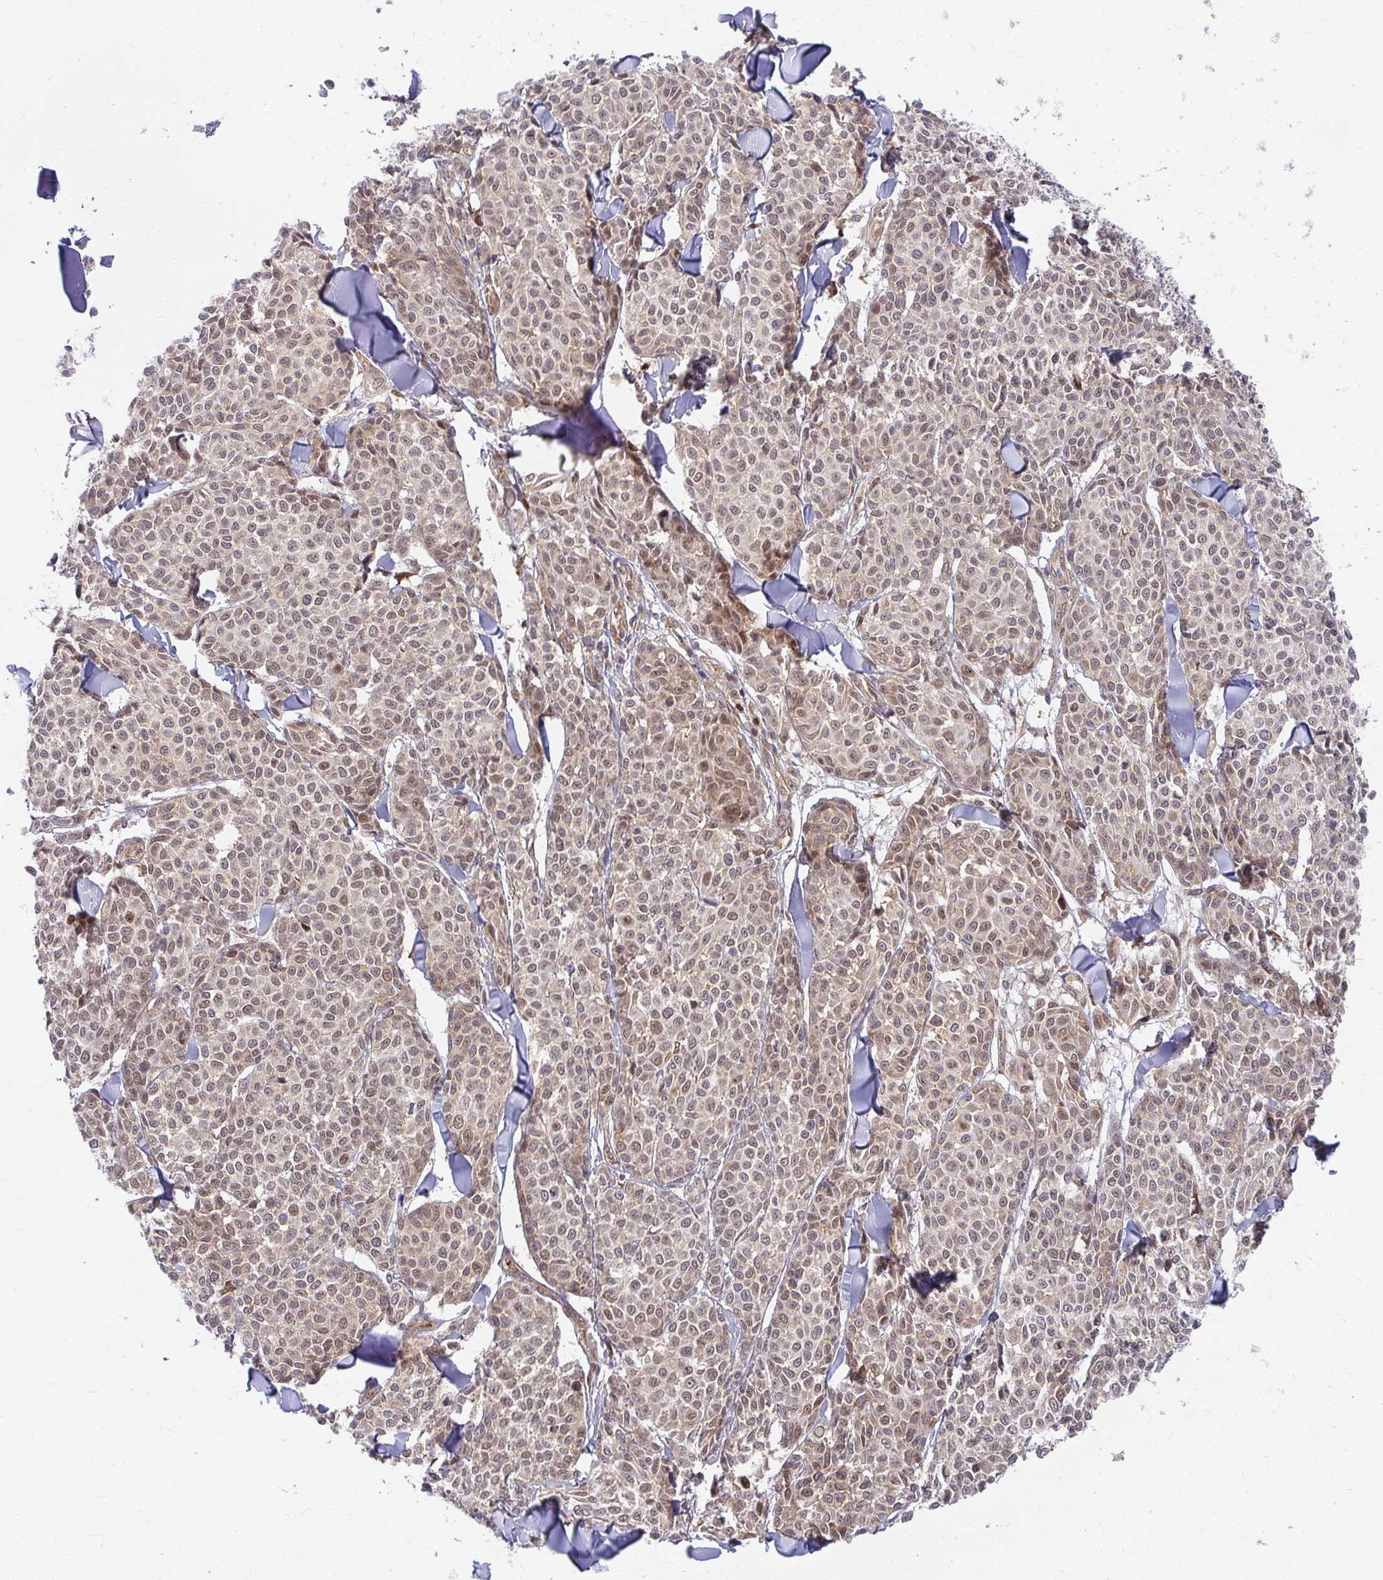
{"staining": {"intensity": "moderate", "quantity": "25%-75%", "location": "nuclear"}, "tissue": "melanoma", "cell_type": "Tumor cells", "image_type": "cancer", "snomed": [{"axis": "morphology", "description": "Malignant melanoma, NOS"}, {"axis": "topography", "description": "Skin"}], "caption": "Immunohistochemical staining of human melanoma reveals medium levels of moderate nuclear expression in approximately 25%-75% of tumor cells.", "gene": "SYNCRIP", "patient": {"sex": "male", "age": 46}}